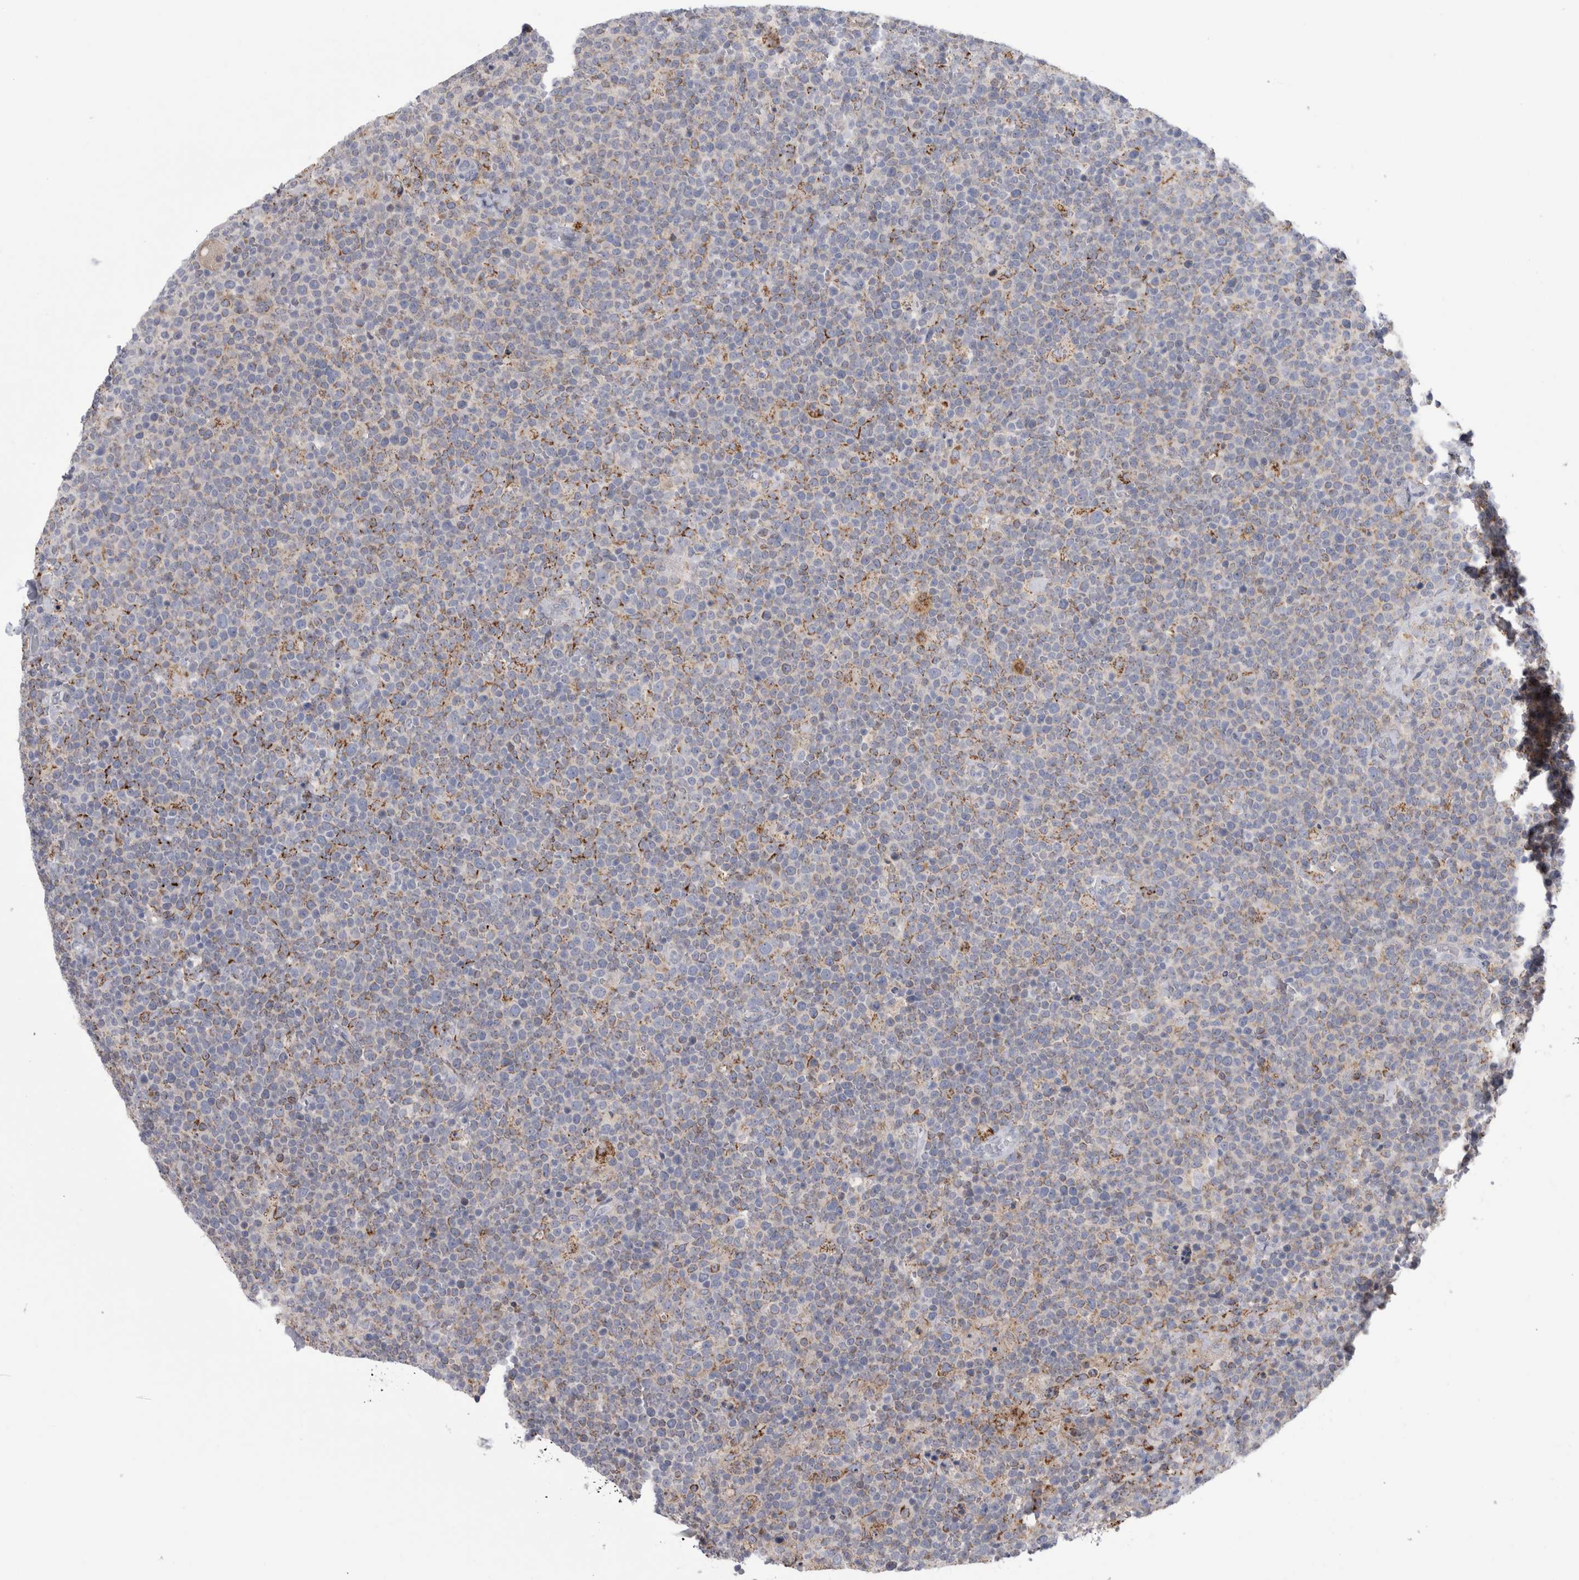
{"staining": {"intensity": "weak", "quantity": "25%-75%", "location": "cytoplasmic/membranous"}, "tissue": "lymphoma", "cell_type": "Tumor cells", "image_type": "cancer", "snomed": [{"axis": "morphology", "description": "Malignant lymphoma, non-Hodgkin's type, High grade"}, {"axis": "topography", "description": "Lymph node"}], "caption": "A high-resolution image shows IHC staining of lymphoma, which demonstrates weak cytoplasmic/membranous staining in approximately 25%-75% of tumor cells.", "gene": "GATM", "patient": {"sex": "male", "age": 61}}